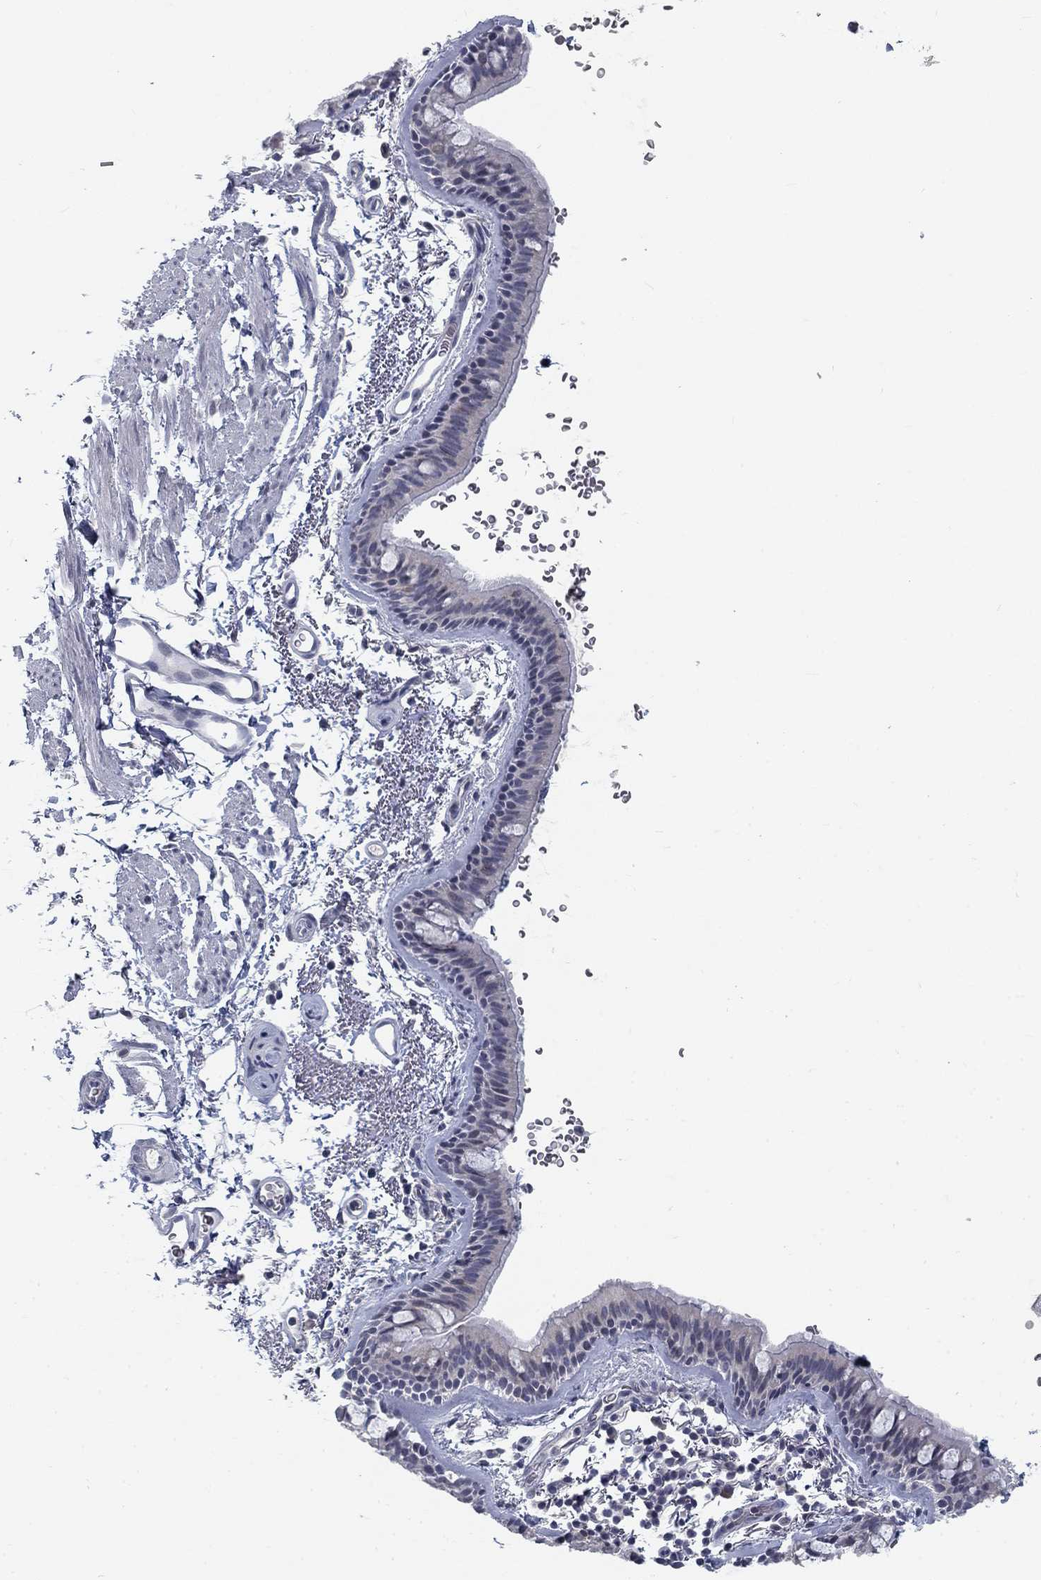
{"staining": {"intensity": "negative", "quantity": "none", "location": "none"}, "tissue": "bronchus", "cell_type": "Respiratory epithelial cells", "image_type": "normal", "snomed": [{"axis": "morphology", "description": "Normal tissue, NOS"}, {"axis": "topography", "description": "Lymph node"}, {"axis": "topography", "description": "Bronchus"}], "caption": "Immunohistochemistry (IHC) image of benign bronchus: bronchus stained with DAB (3,3'-diaminobenzidine) demonstrates no significant protein staining in respiratory epithelial cells.", "gene": "ATP1A3", "patient": {"sex": "female", "age": 70}}